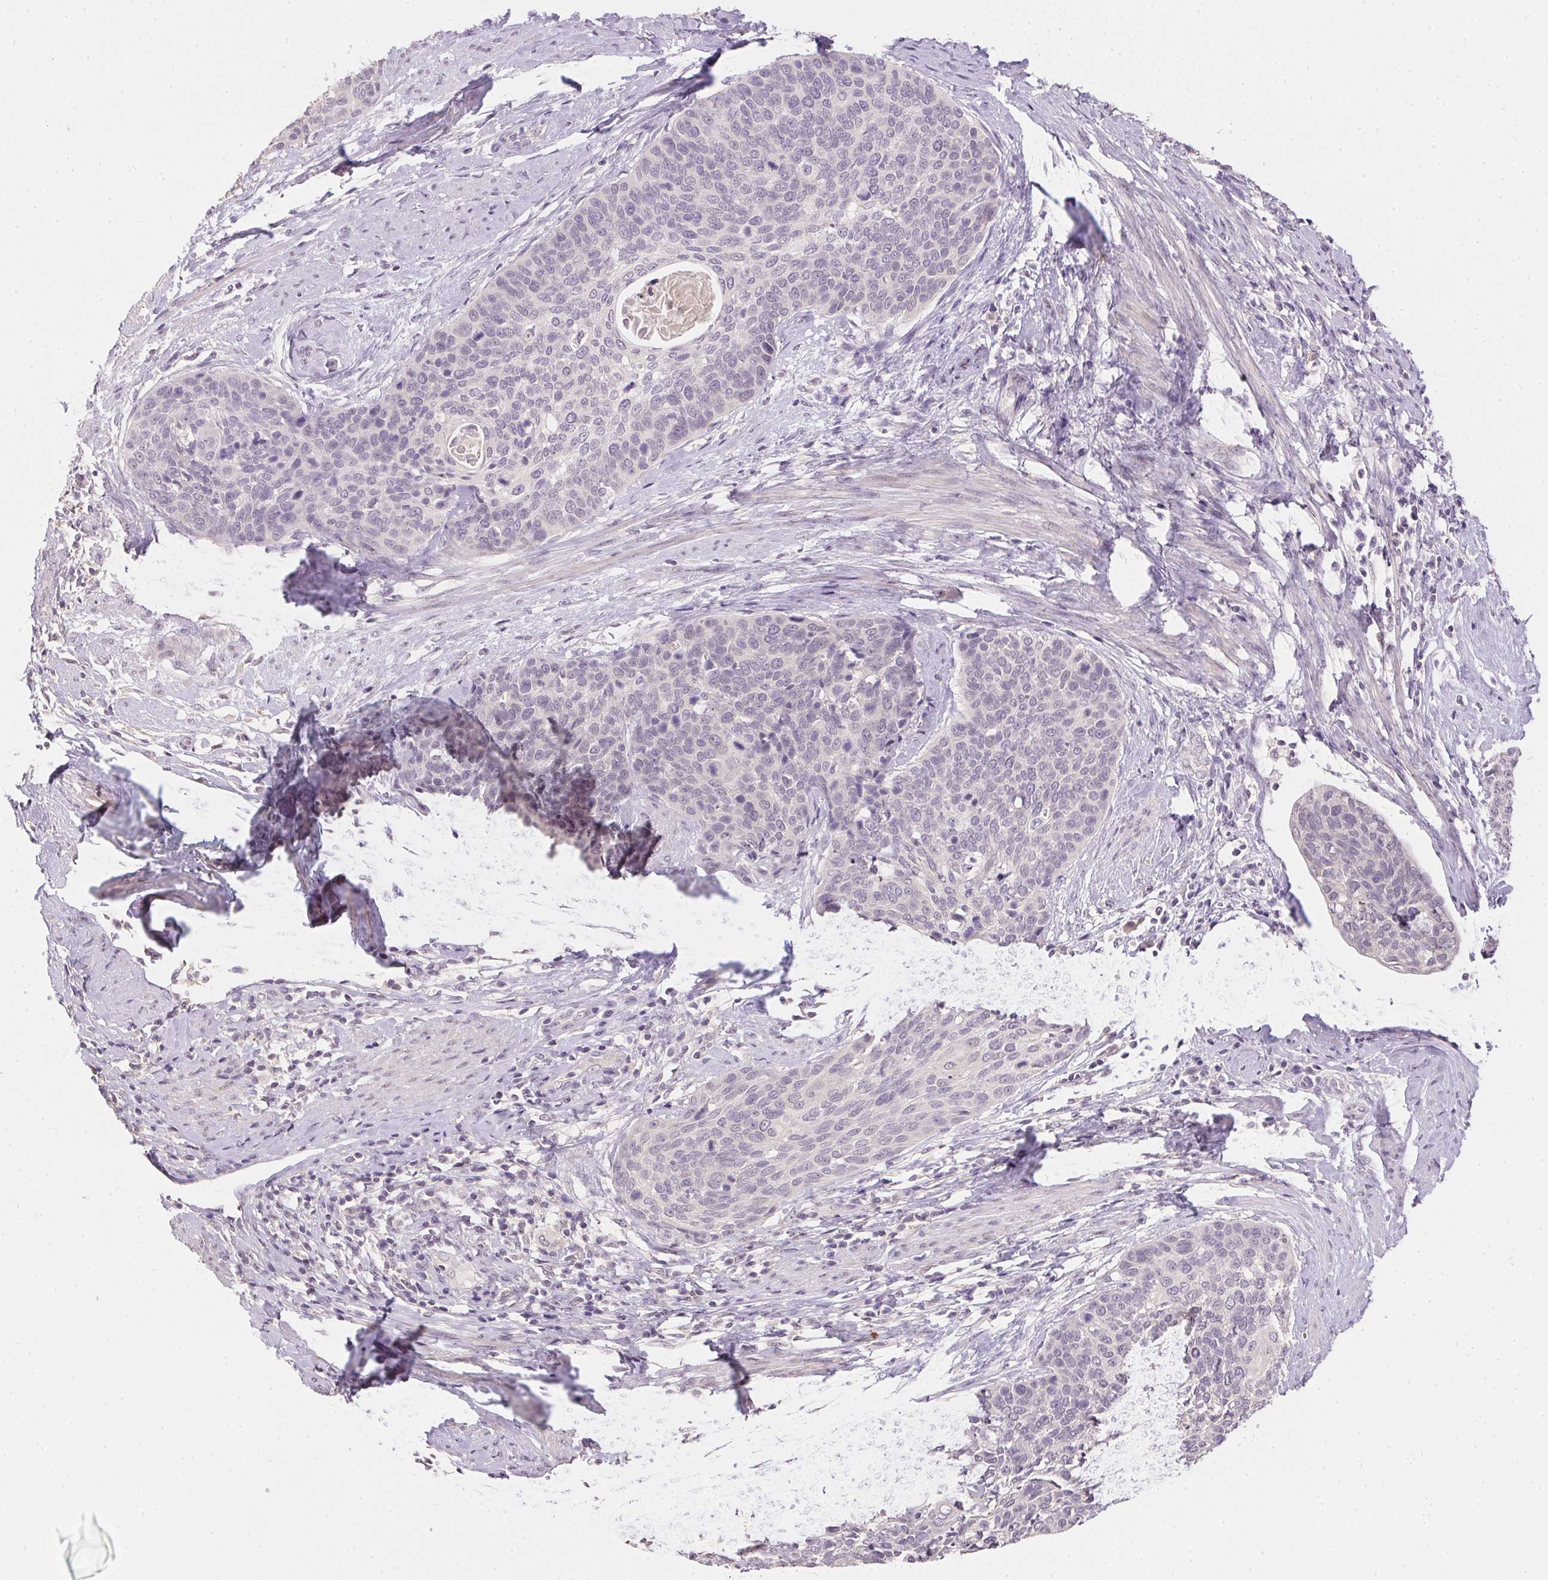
{"staining": {"intensity": "negative", "quantity": "none", "location": "none"}, "tissue": "cervical cancer", "cell_type": "Tumor cells", "image_type": "cancer", "snomed": [{"axis": "morphology", "description": "Squamous cell carcinoma, NOS"}, {"axis": "topography", "description": "Cervix"}], "caption": "Immunohistochemistry (IHC) photomicrograph of neoplastic tissue: human squamous cell carcinoma (cervical) stained with DAB exhibits no significant protein positivity in tumor cells.", "gene": "ALDH8A1", "patient": {"sex": "female", "age": 69}}